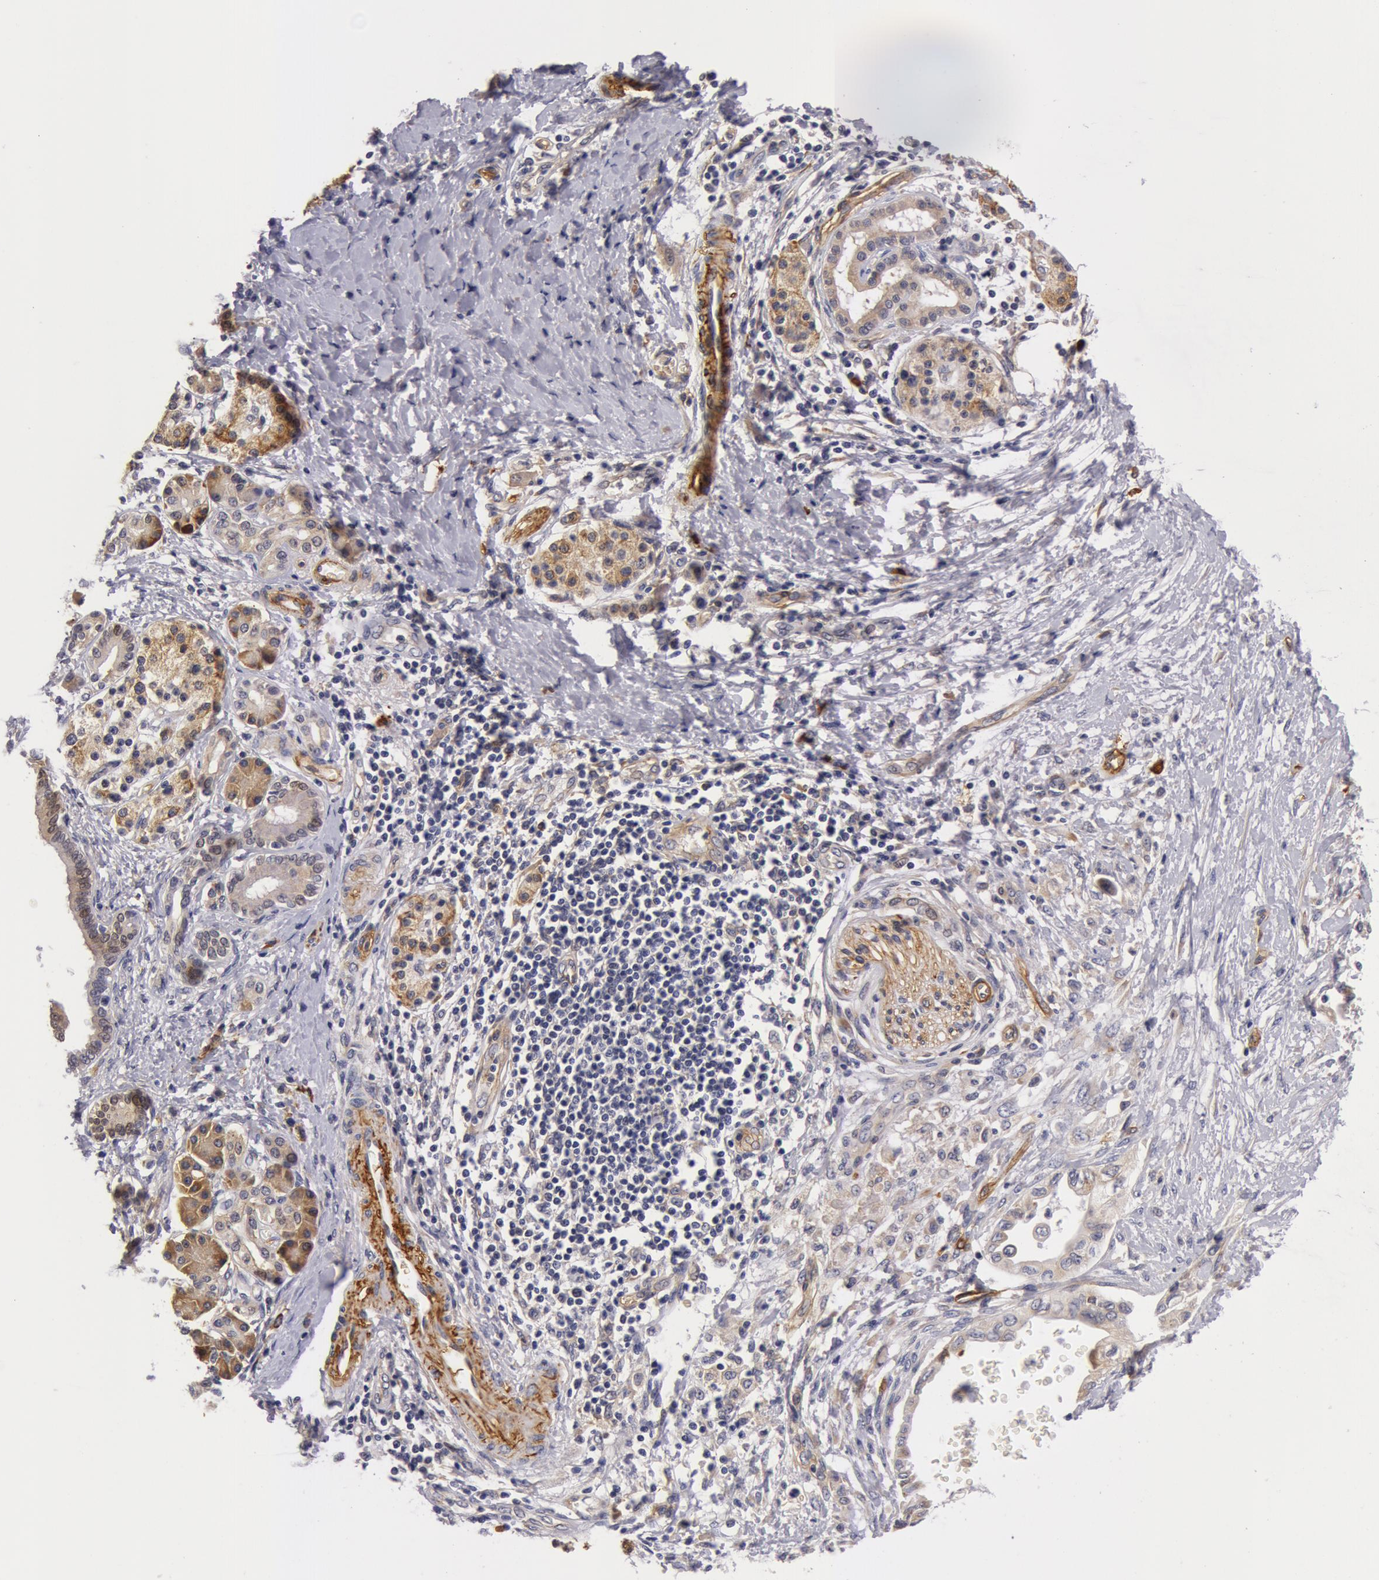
{"staining": {"intensity": "weak", "quantity": "25%-75%", "location": "cytoplasmic/membranous"}, "tissue": "pancreatic cancer", "cell_type": "Tumor cells", "image_type": "cancer", "snomed": [{"axis": "morphology", "description": "Adenocarcinoma, NOS"}, {"axis": "topography", "description": "Pancreas"}], "caption": "This histopathology image shows immunohistochemistry staining of human pancreatic cancer (adenocarcinoma), with low weak cytoplasmic/membranous staining in about 25%-75% of tumor cells.", "gene": "IL23A", "patient": {"sex": "female", "age": 66}}